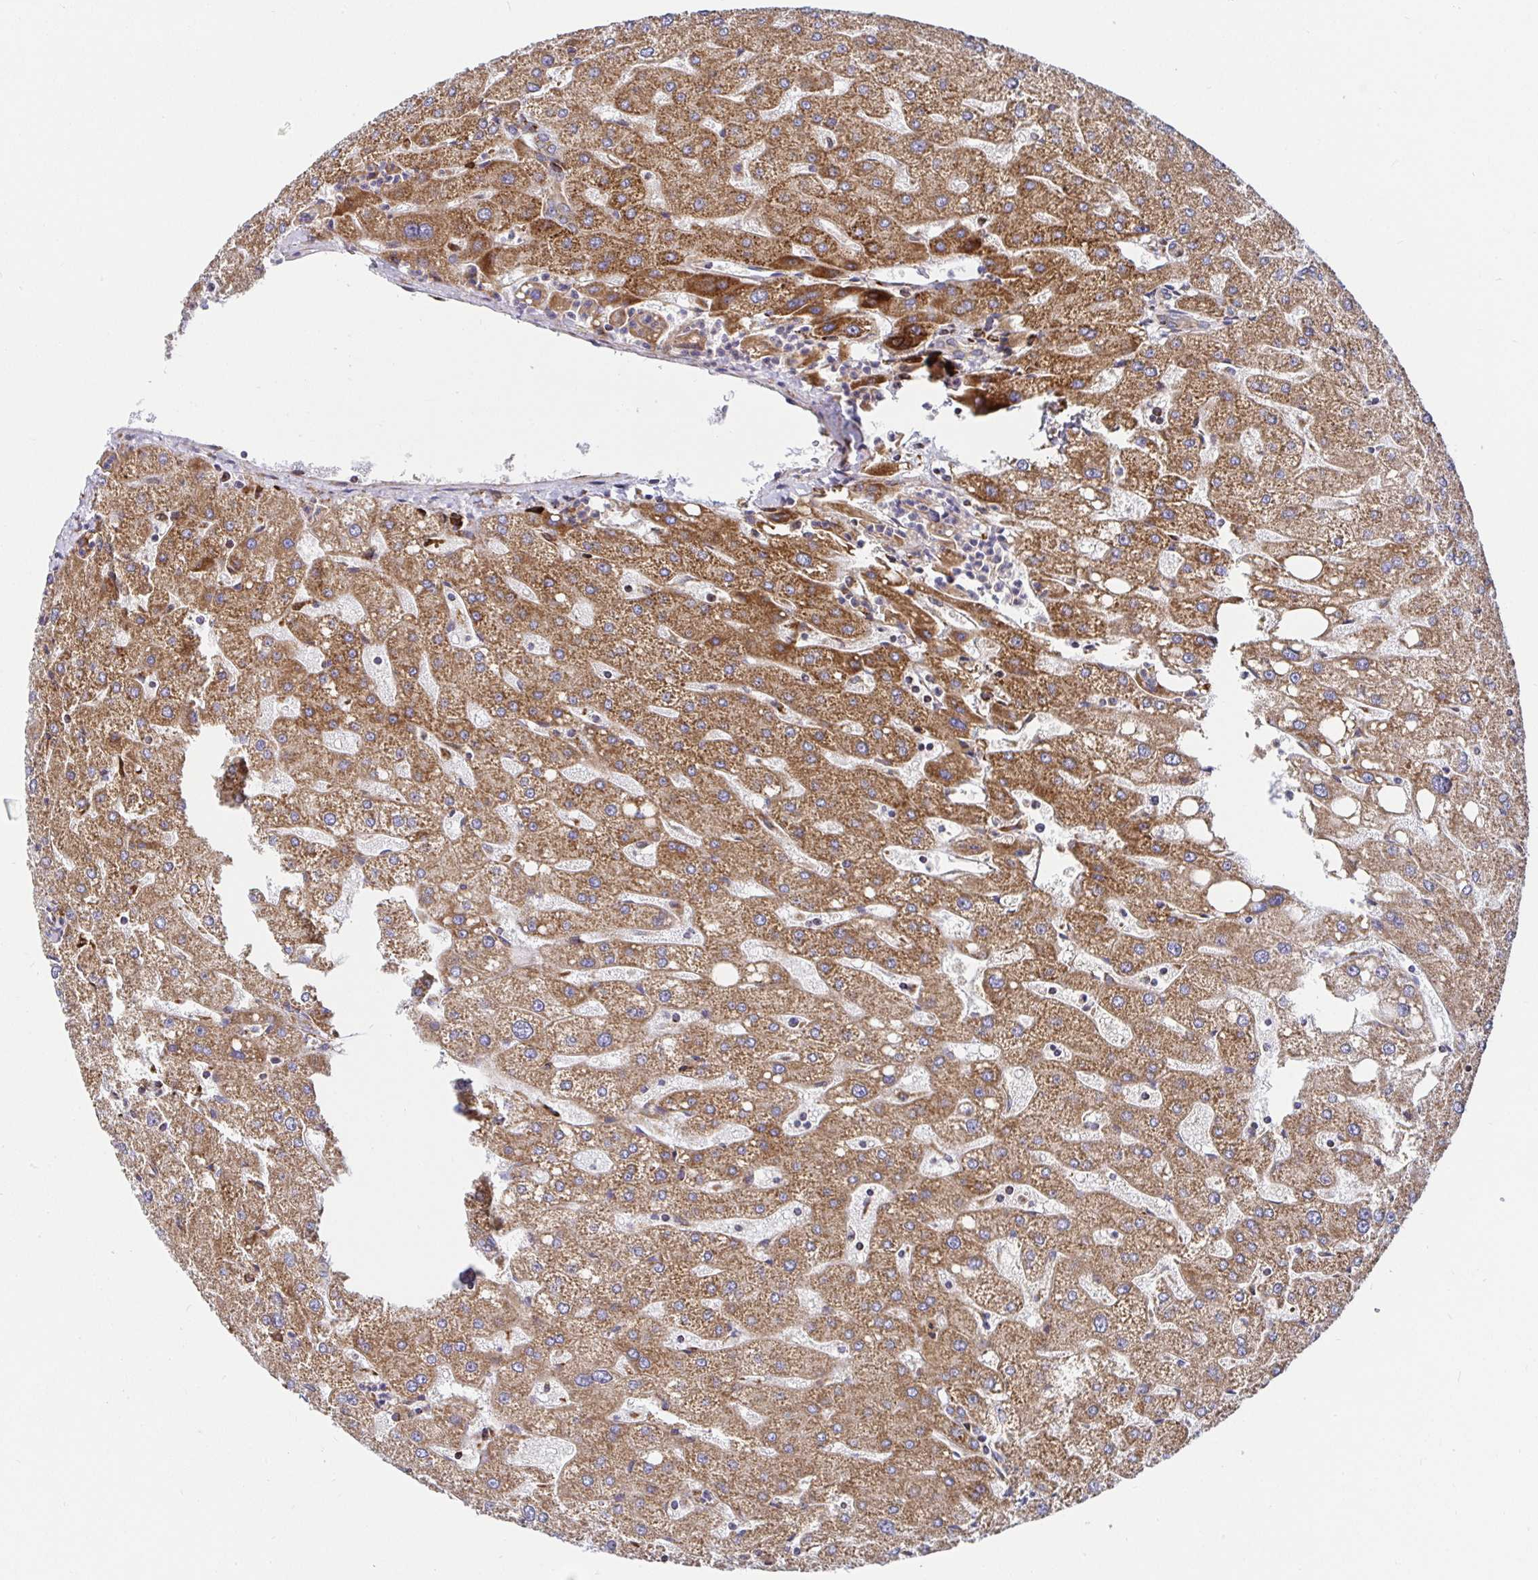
{"staining": {"intensity": "weak", "quantity": ">75%", "location": "cytoplasmic/membranous"}, "tissue": "liver", "cell_type": "Cholangiocytes", "image_type": "normal", "snomed": [{"axis": "morphology", "description": "Normal tissue, NOS"}, {"axis": "topography", "description": "Liver"}], "caption": "This histopathology image shows normal liver stained with immunohistochemistry (IHC) to label a protein in brown. The cytoplasmic/membranous of cholangiocytes show weak positivity for the protein. Nuclei are counter-stained blue.", "gene": "SMYD3", "patient": {"sex": "male", "age": 67}}